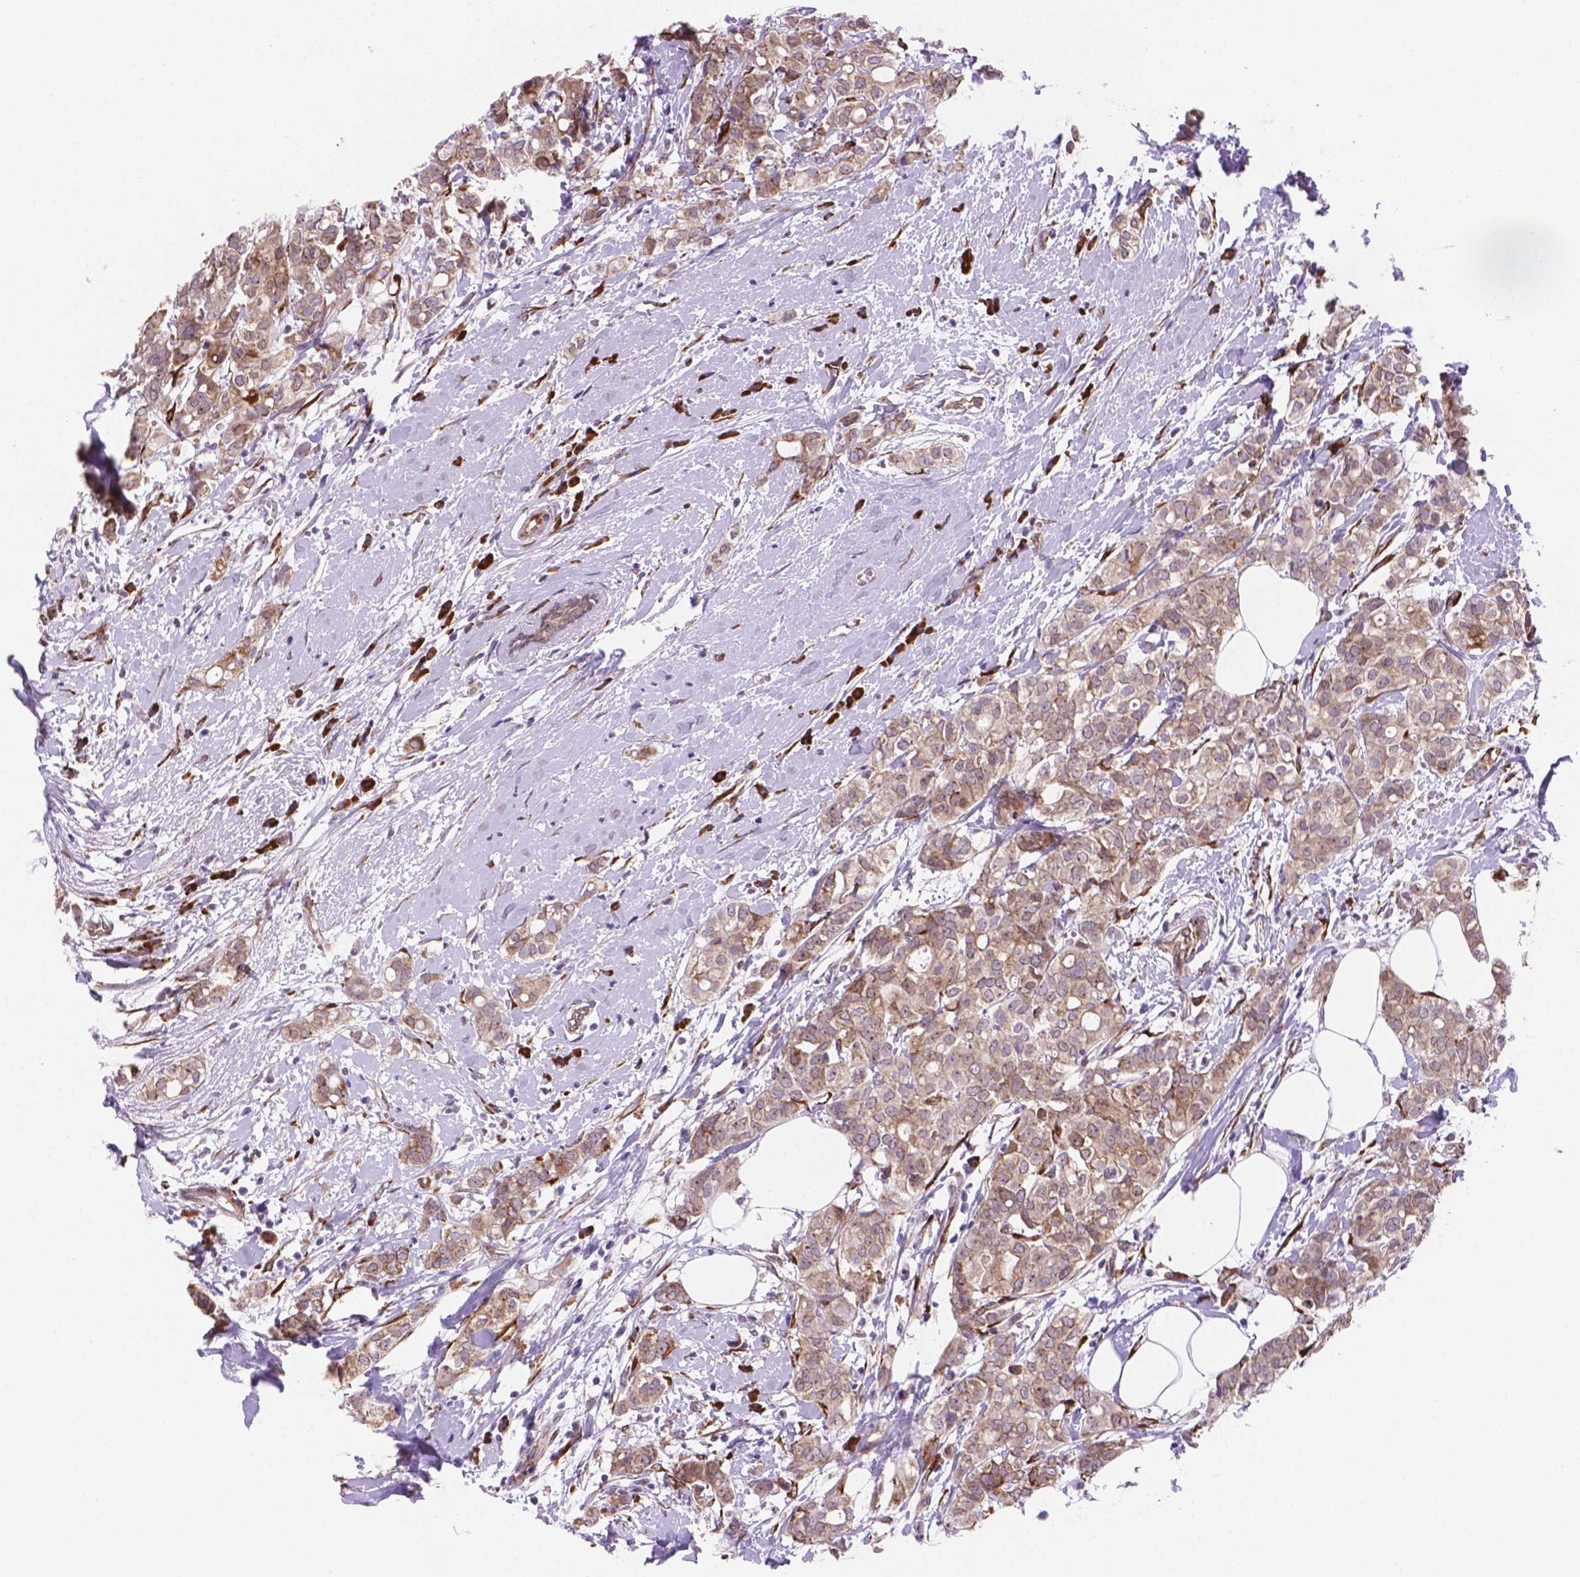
{"staining": {"intensity": "moderate", "quantity": ">75%", "location": "cytoplasmic/membranous"}, "tissue": "breast cancer", "cell_type": "Tumor cells", "image_type": "cancer", "snomed": [{"axis": "morphology", "description": "Duct carcinoma"}, {"axis": "topography", "description": "Breast"}], "caption": "Breast cancer (intraductal carcinoma) stained with a brown dye exhibits moderate cytoplasmic/membranous positive expression in about >75% of tumor cells.", "gene": "FNIP1", "patient": {"sex": "female", "age": 40}}